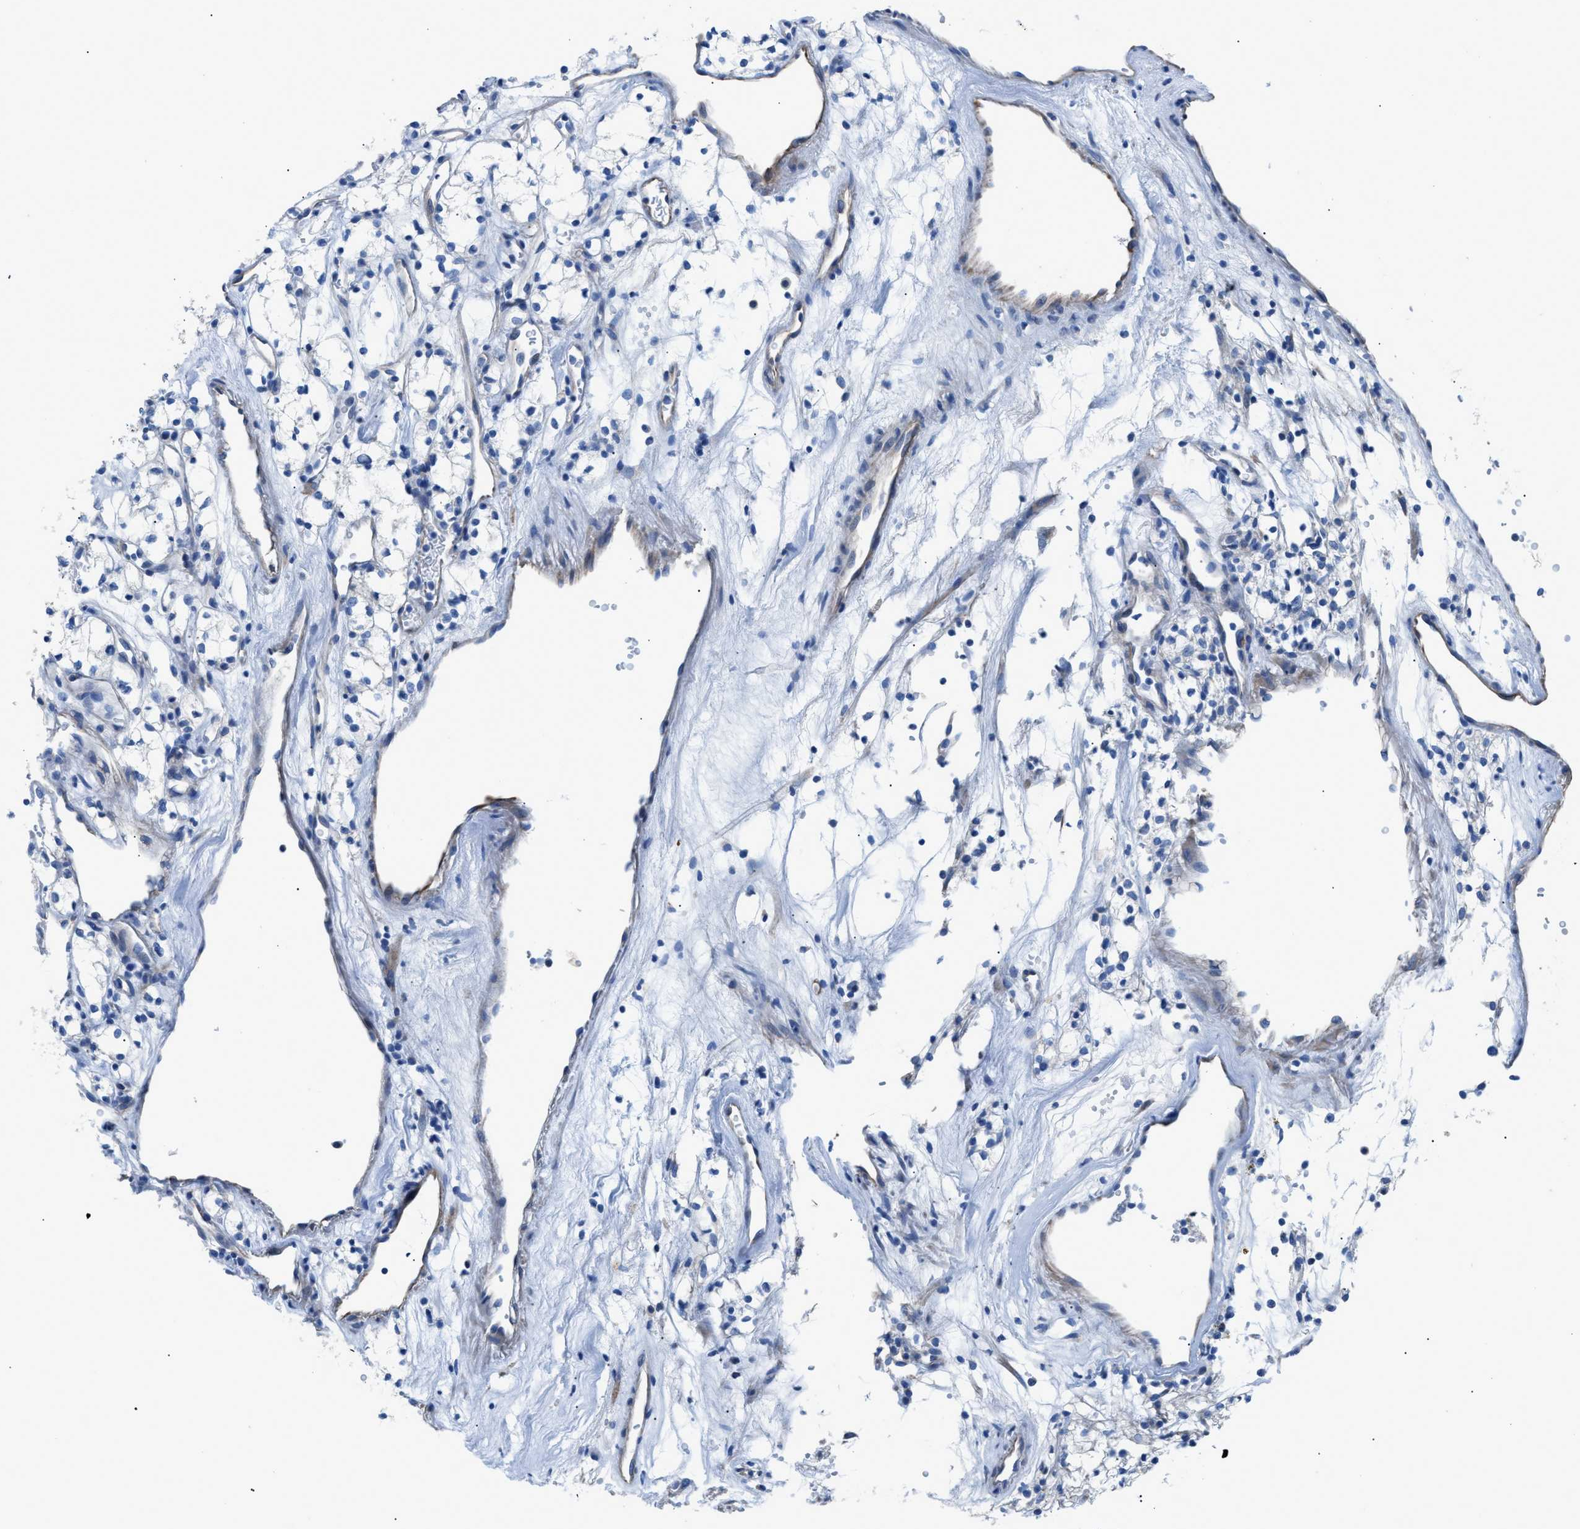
{"staining": {"intensity": "negative", "quantity": "none", "location": "none"}, "tissue": "renal cancer", "cell_type": "Tumor cells", "image_type": "cancer", "snomed": [{"axis": "morphology", "description": "Adenocarcinoma, NOS"}, {"axis": "topography", "description": "Kidney"}], "caption": "Immunohistochemistry micrograph of neoplastic tissue: renal adenocarcinoma stained with DAB (3,3'-diaminobenzidine) reveals no significant protein positivity in tumor cells. (Brightfield microscopy of DAB (3,3'-diaminobenzidine) immunohistochemistry (IHC) at high magnification).", "gene": "ITPR1", "patient": {"sex": "male", "age": 59}}